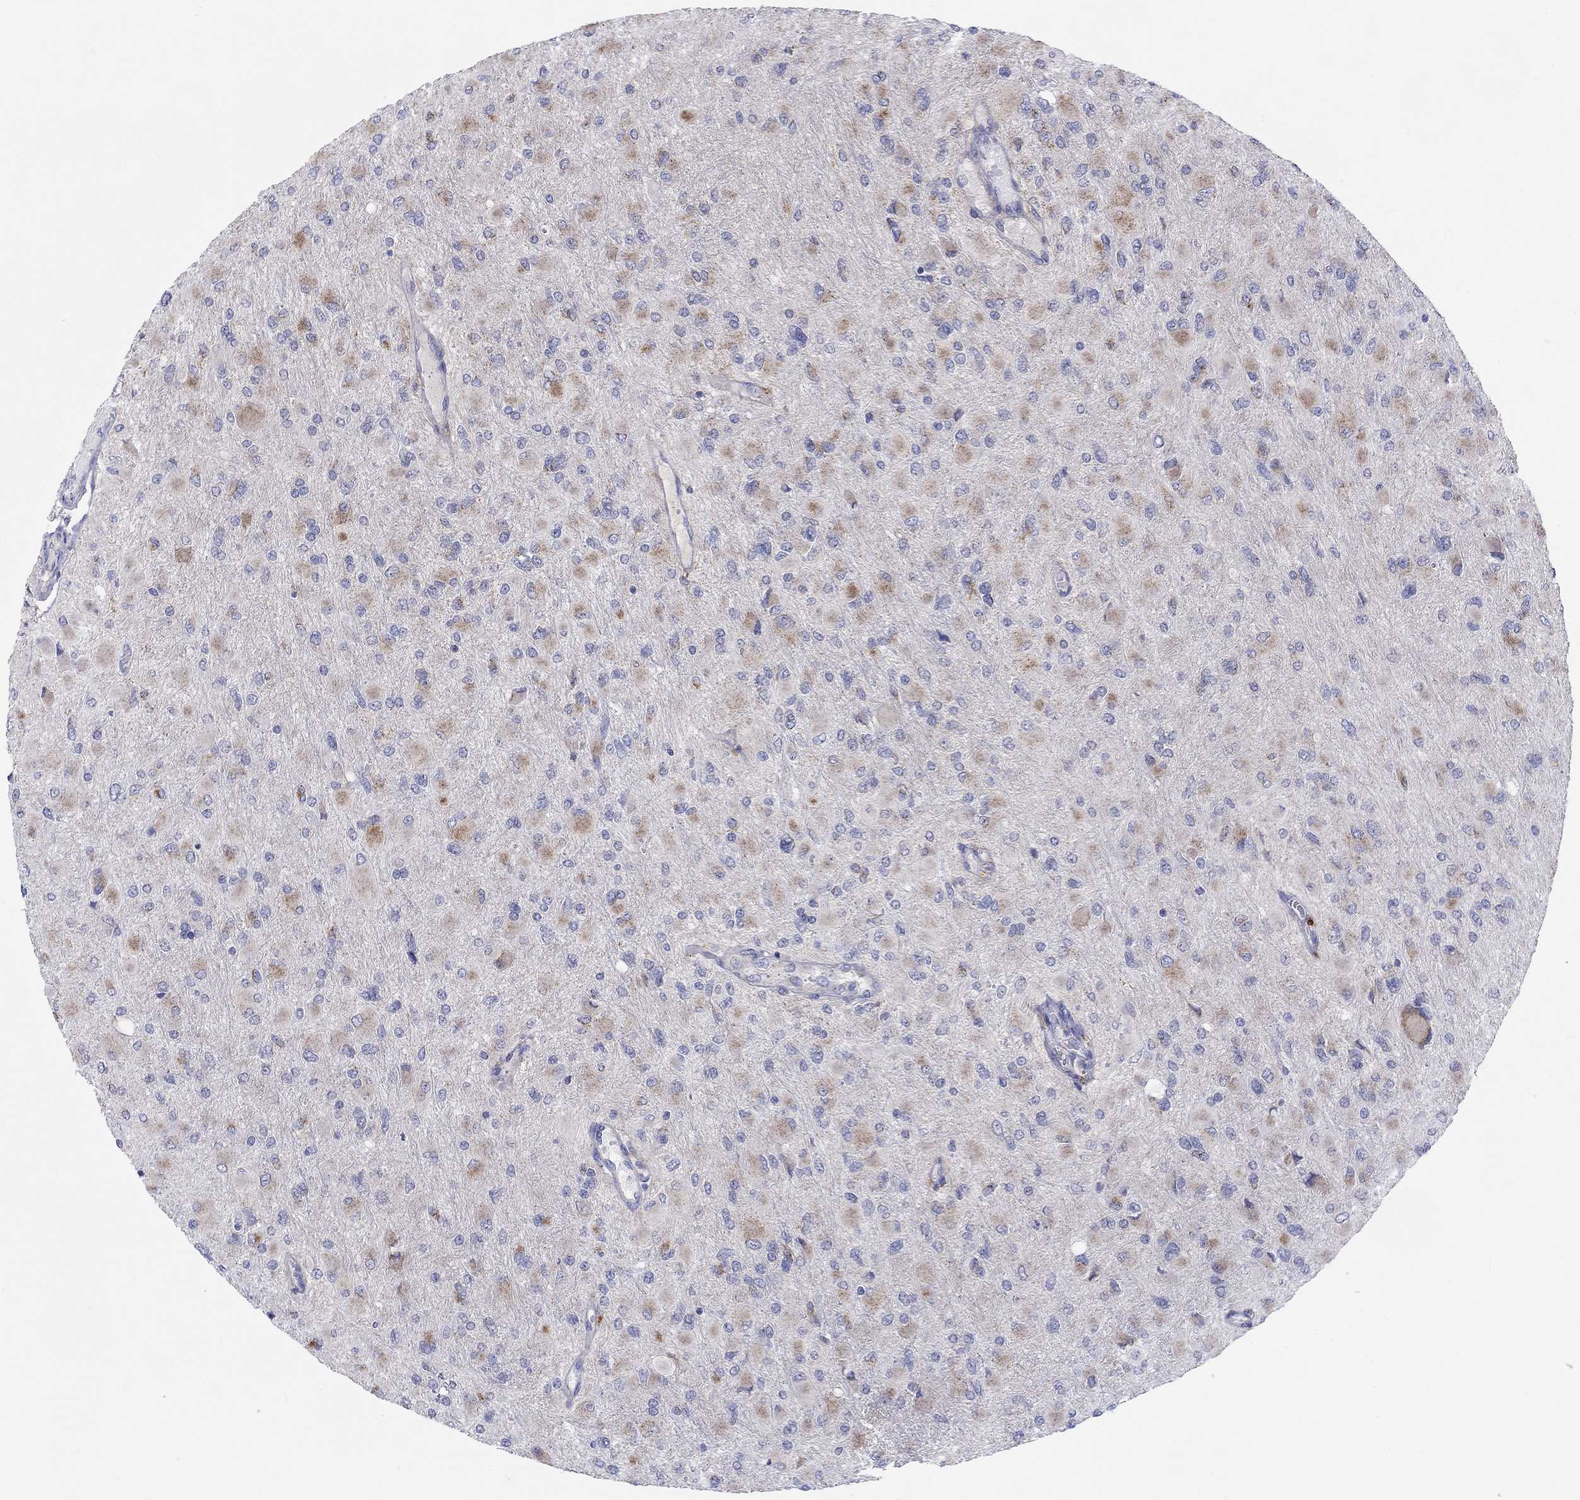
{"staining": {"intensity": "moderate", "quantity": "25%-75%", "location": "cytoplasmic/membranous"}, "tissue": "glioma", "cell_type": "Tumor cells", "image_type": "cancer", "snomed": [{"axis": "morphology", "description": "Glioma, malignant, High grade"}, {"axis": "topography", "description": "Cerebral cortex"}], "caption": "Malignant high-grade glioma tissue shows moderate cytoplasmic/membranous expression in approximately 25%-75% of tumor cells, visualized by immunohistochemistry.", "gene": "BCO2", "patient": {"sex": "female", "age": 36}}